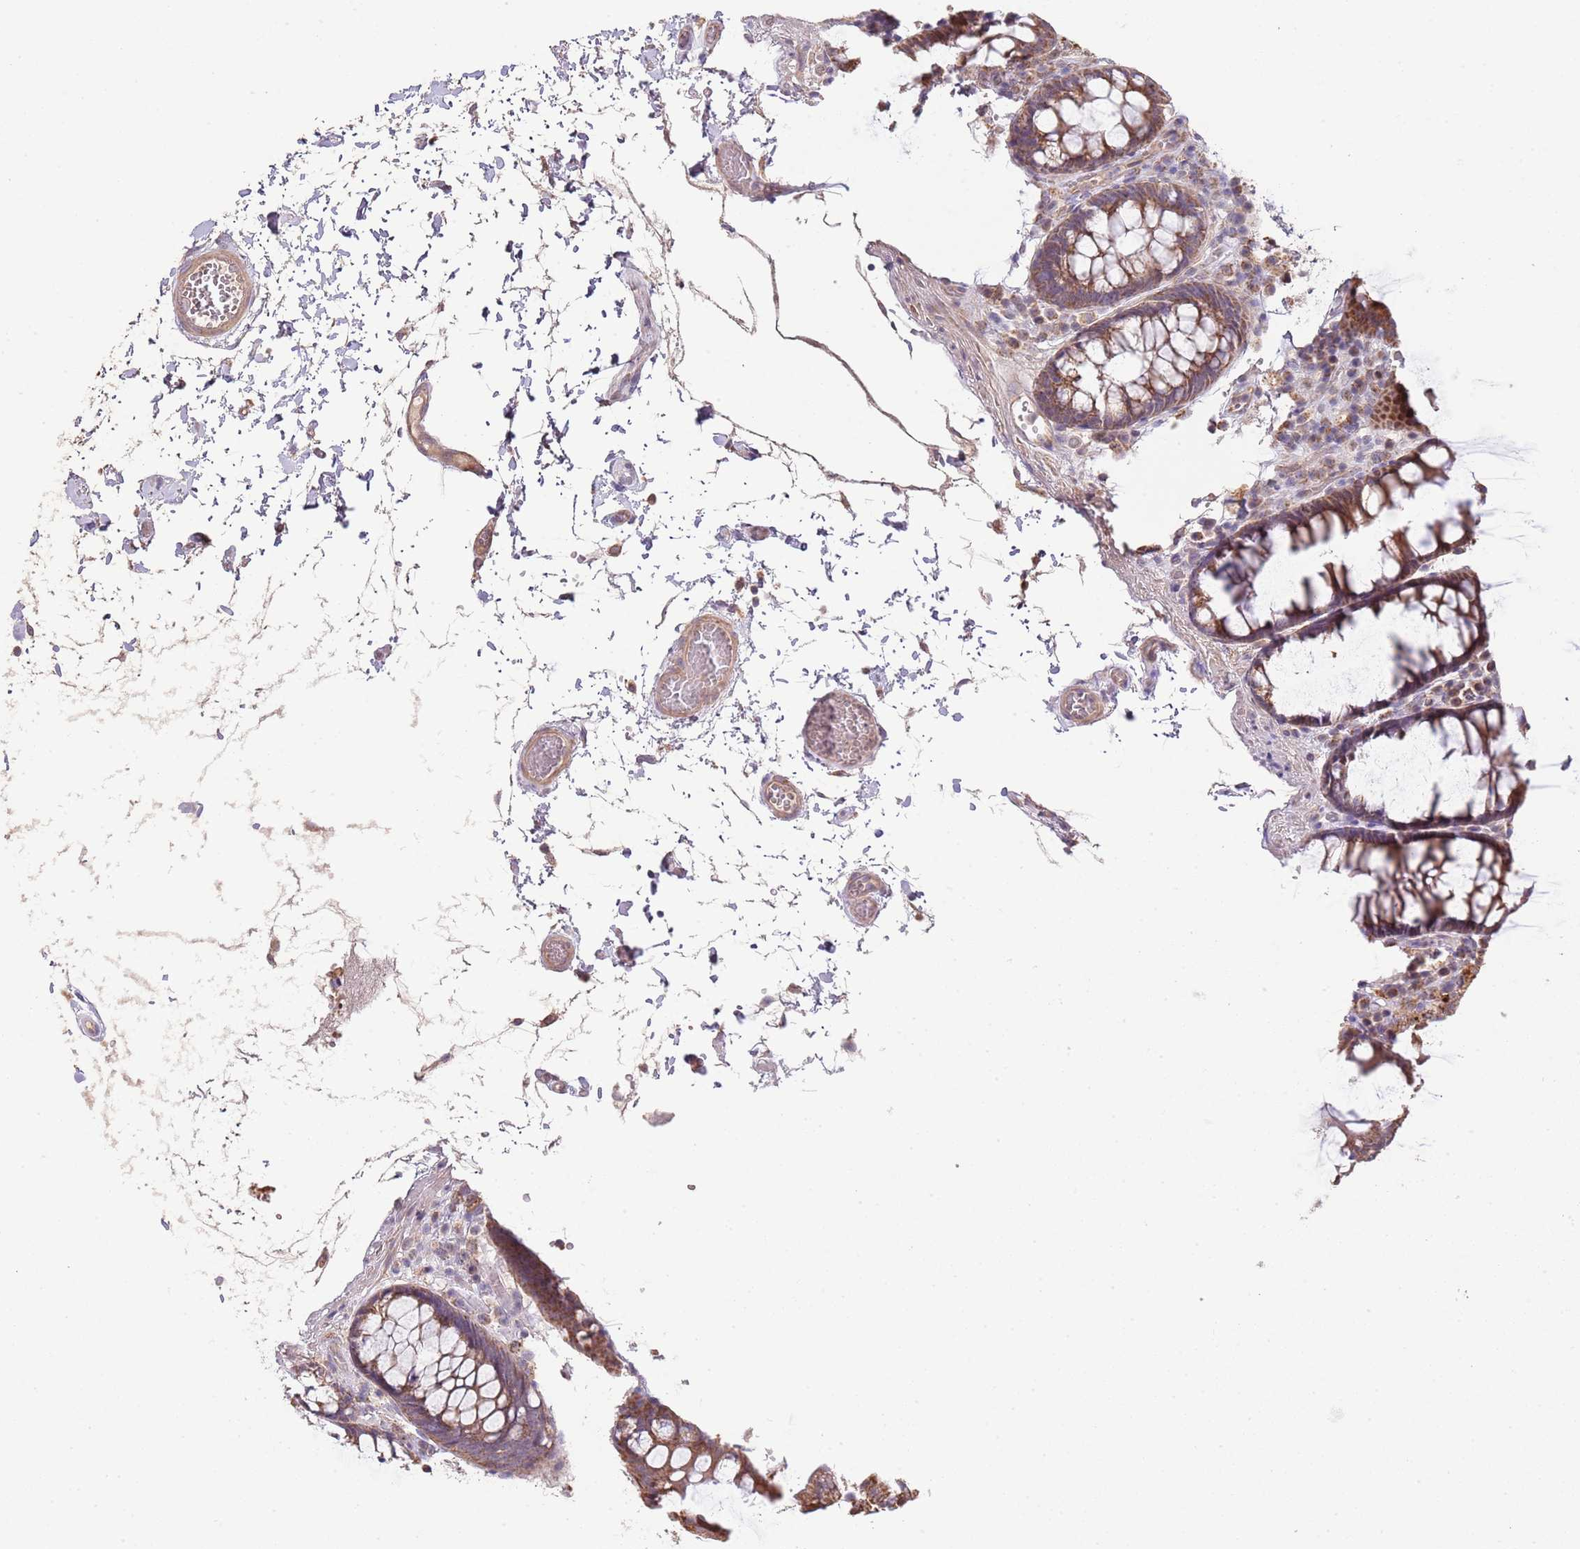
{"staining": {"intensity": "moderate", "quantity": ">75%", "location": "cytoplasmic/membranous"}, "tissue": "colon", "cell_type": "Endothelial cells", "image_type": "normal", "snomed": [{"axis": "morphology", "description": "Normal tissue, NOS"}, {"axis": "topography", "description": "Colon"}], "caption": "Colon stained with IHC demonstrates moderate cytoplasmic/membranous staining in about >75% of endothelial cells.", "gene": "IVD", "patient": {"sex": "male", "age": 84}}